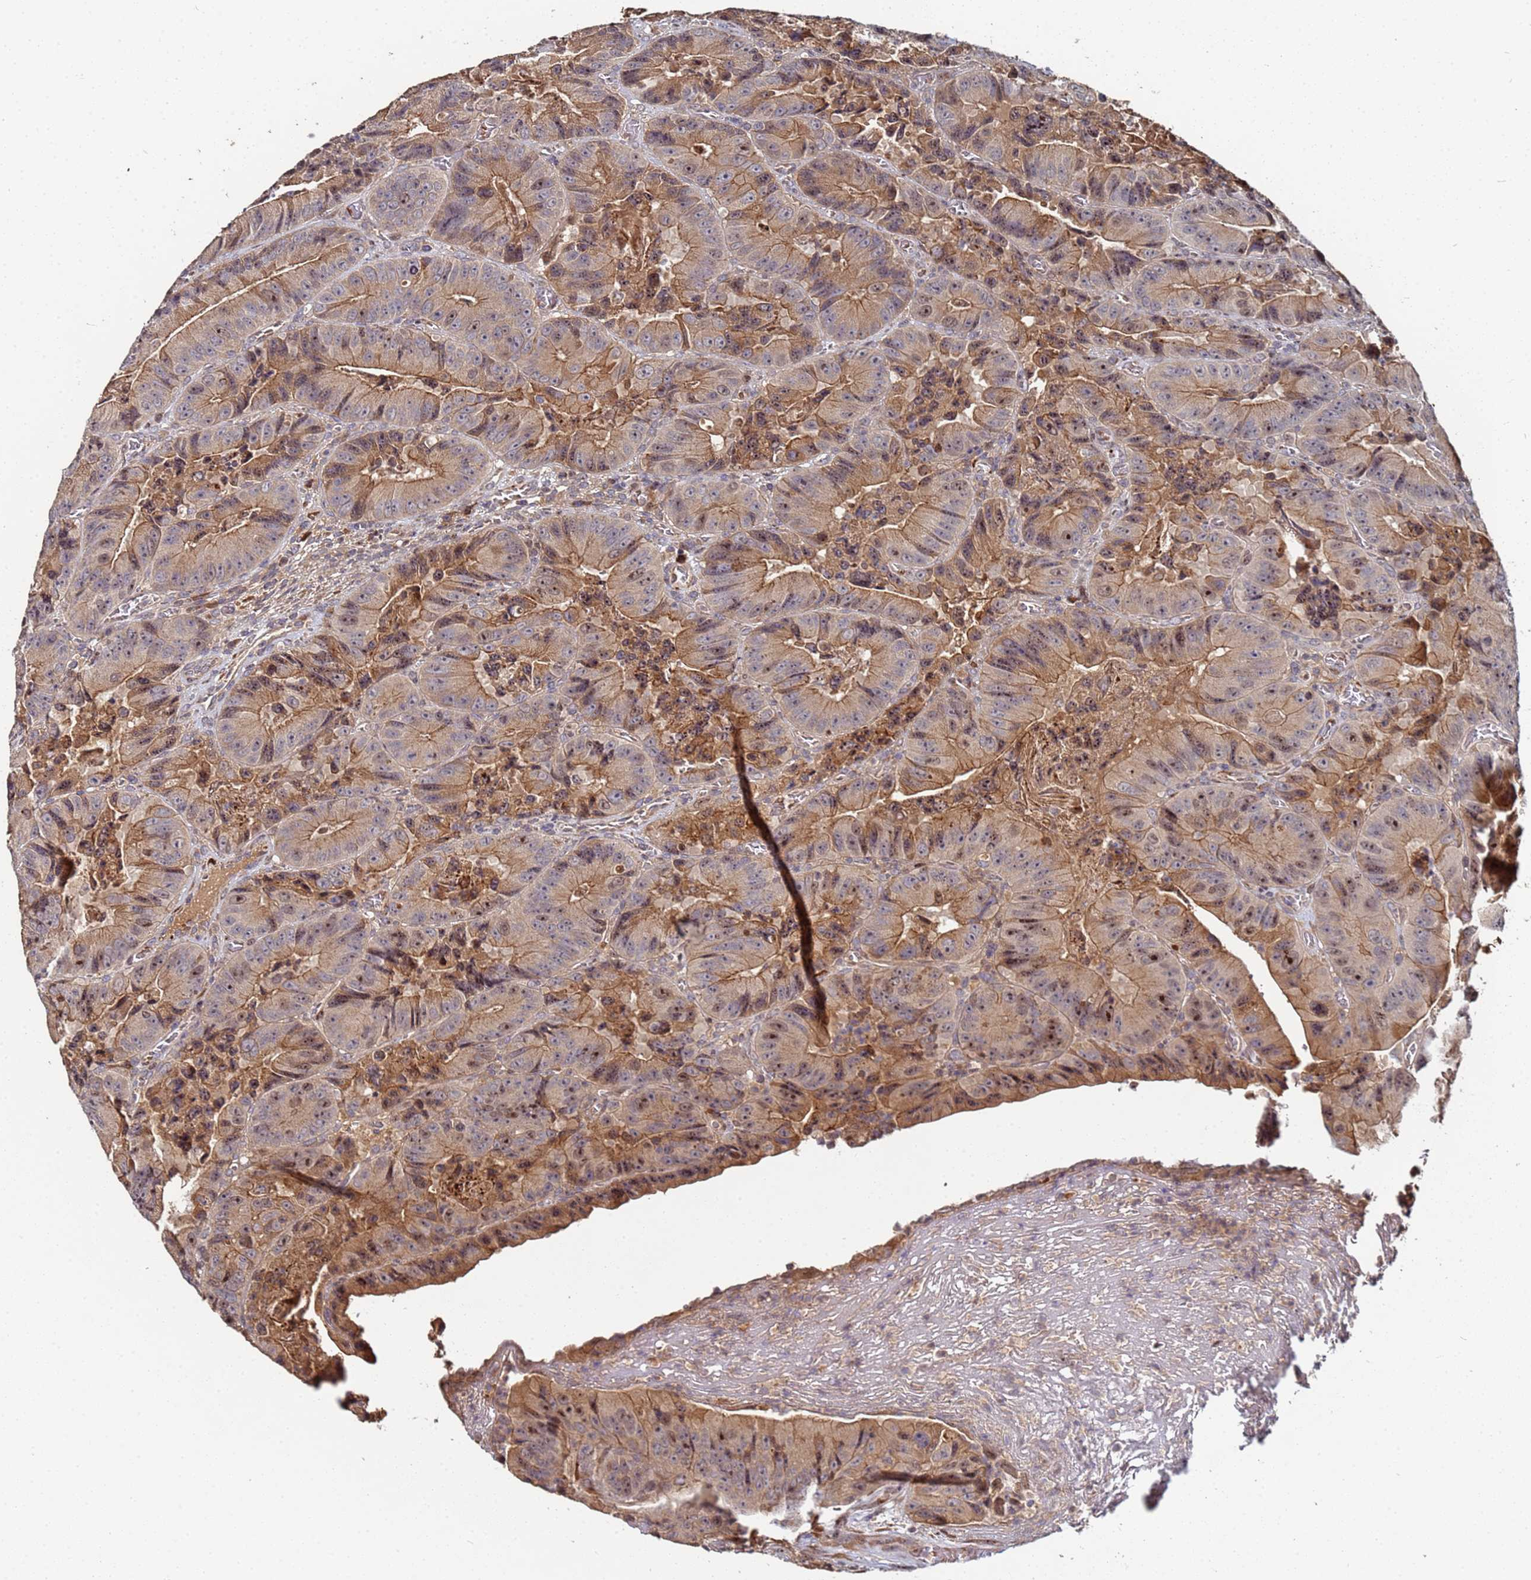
{"staining": {"intensity": "moderate", "quantity": ">75%", "location": "cytoplasmic/membranous,nuclear"}, "tissue": "colorectal cancer", "cell_type": "Tumor cells", "image_type": "cancer", "snomed": [{"axis": "morphology", "description": "Adenocarcinoma, NOS"}, {"axis": "topography", "description": "Colon"}], "caption": "A medium amount of moderate cytoplasmic/membranous and nuclear staining is seen in about >75% of tumor cells in colorectal cancer (adenocarcinoma) tissue.", "gene": "OSER1", "patient": {"sex": "female", "age": 86}}